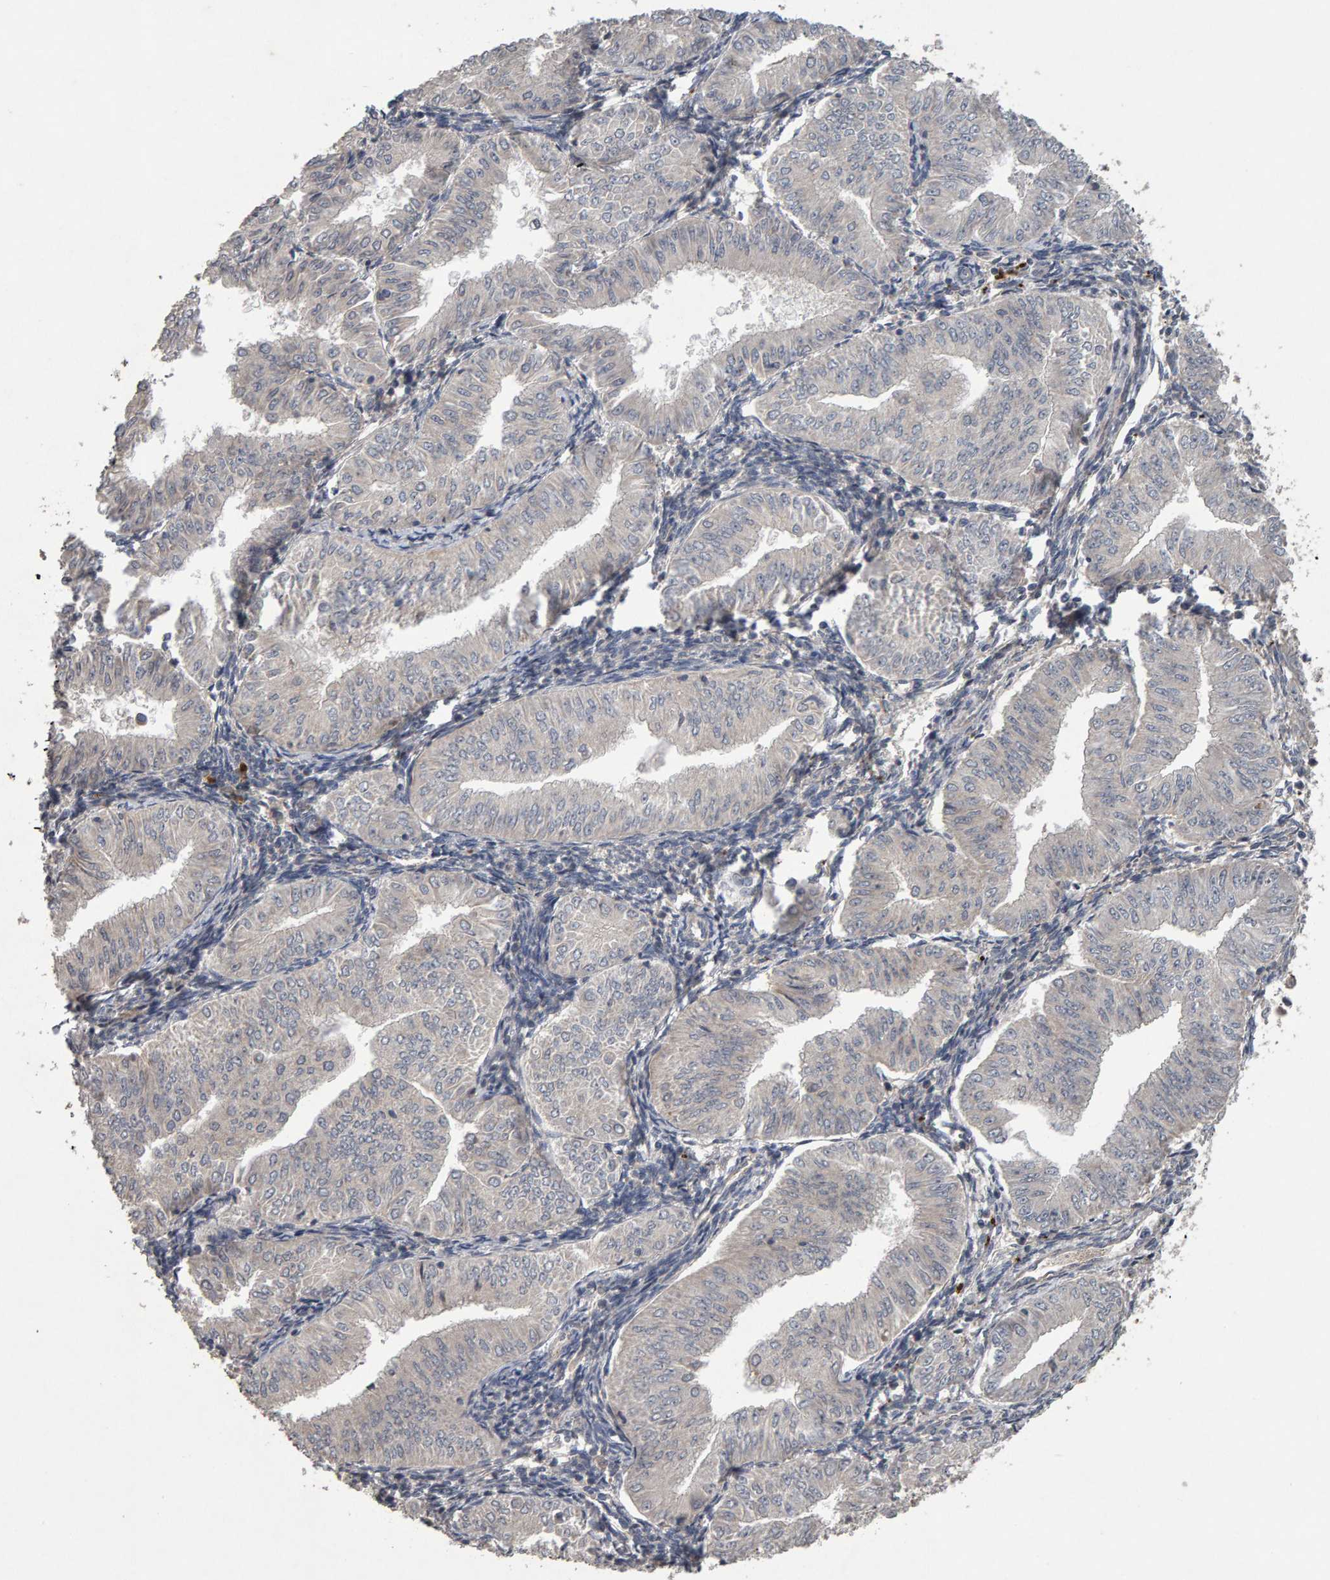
{"staining": {"intensity": "negative", "quantity": "none", "location": "none"}, "tissue": "endometrial cancer", "cell_type": "Tumor cells", "image_type": "cancer", "snomed": [{"axis": "morphology", "description": "Normal tissue, NOS"}, {"axis": "morphology", "description": "Adenocarcinoma, NOS"}, {"axis": "topography", "description": "Endometrium"}], "caption": "Tumor cells show no significant expression in endometrial adenocarcinoma. (Brightfield microscopy of DAB IHC at high magnification).", "gene": "COASY", "patient": {"sex": "female", "age": 53}}